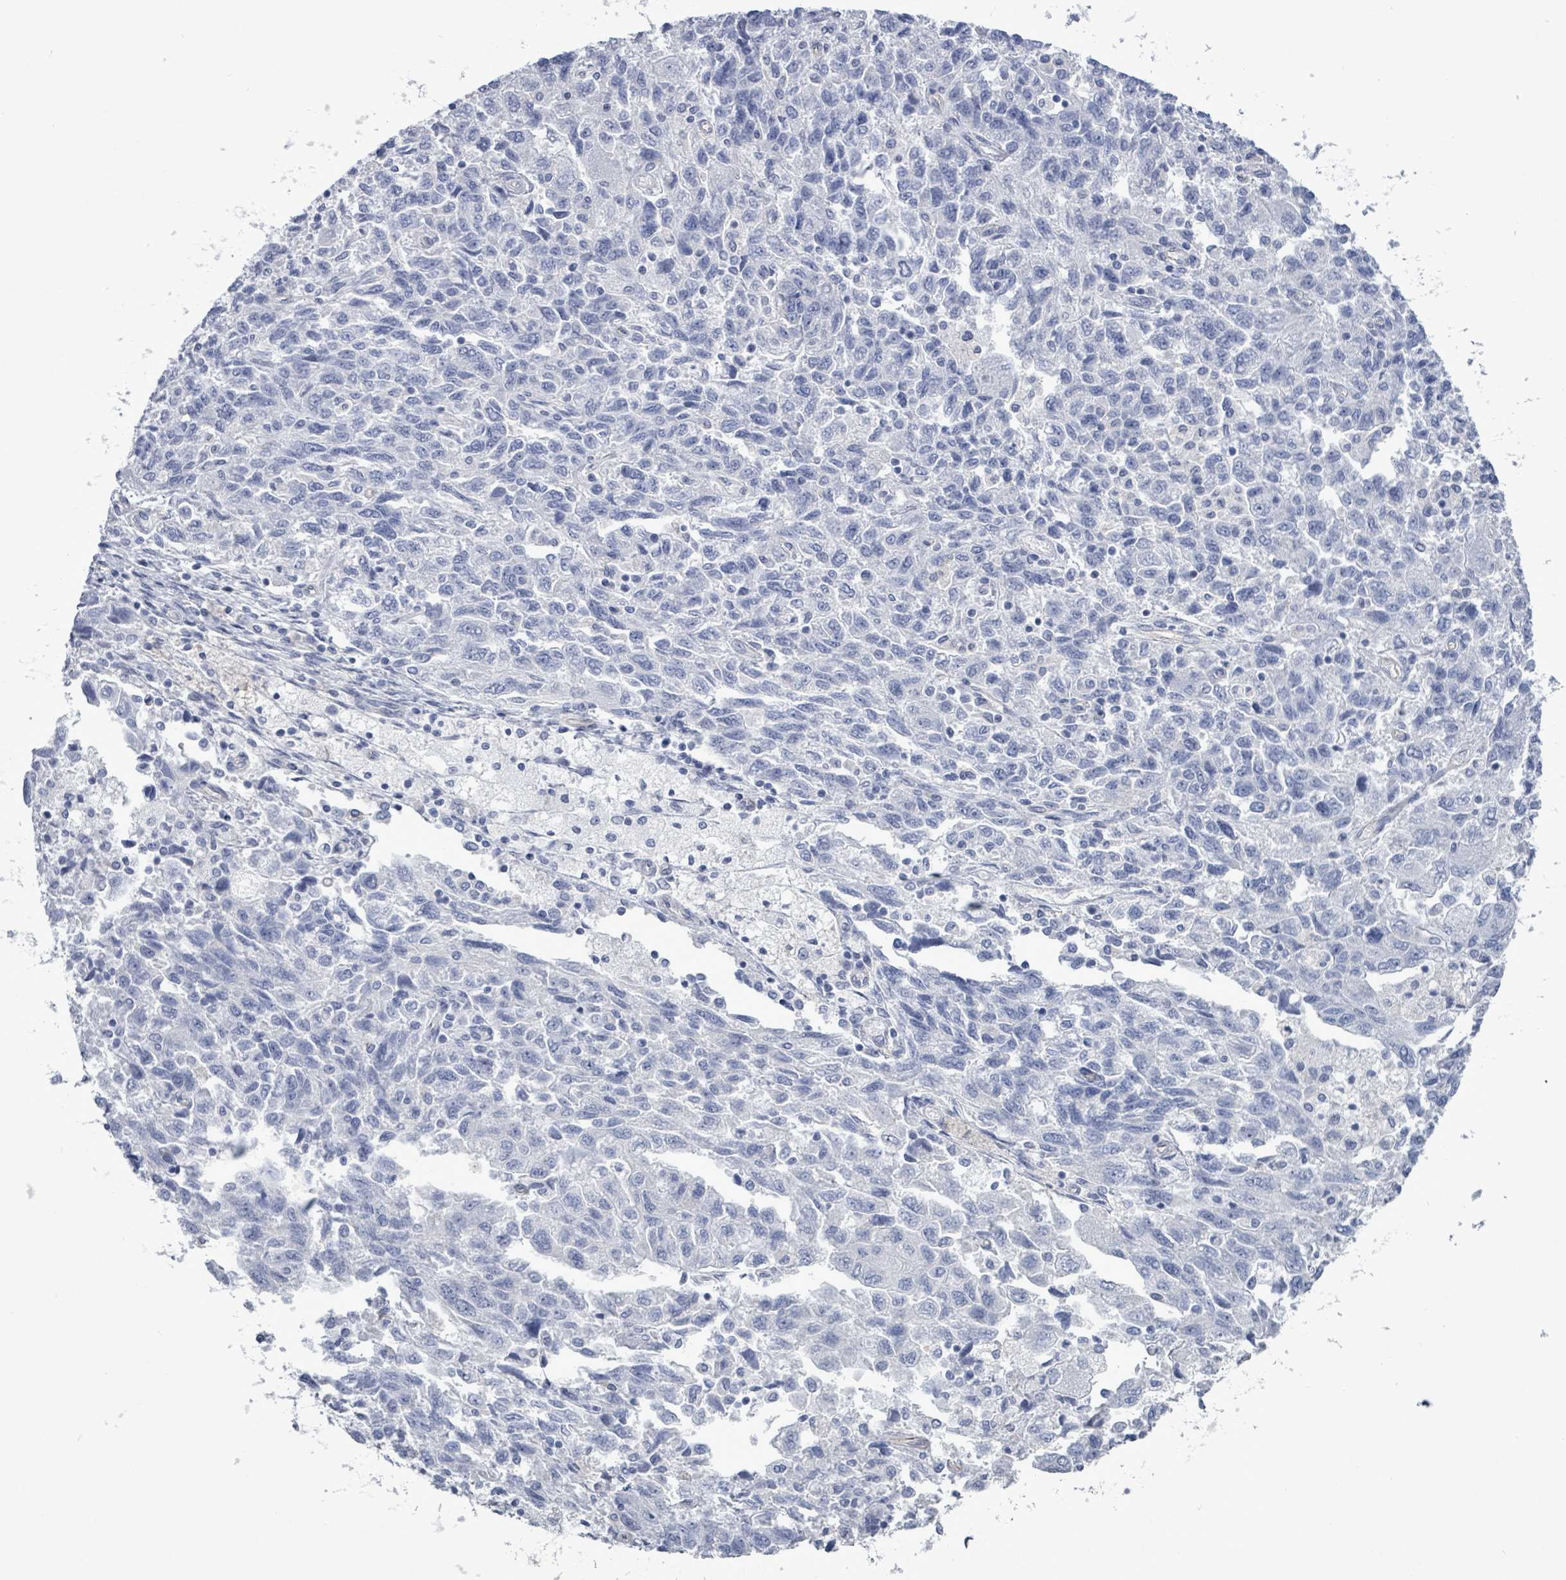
{"staining": {"intensity": "negative", "quantity": "none", "location": "none"}, "tissue": "ovarian cancer", "cell_type": "Tumor cells", "image_type": "cancer", "snomed": [{"axis": "morphology", "description": "Carcinoma, NOS"}, {"axis": "morphology", "description": "Cystadenocarcinoma, serous, NOS"}, {"axis": "topography", "description": "Ovary"}], "caption": "Protein analysis of carcinoma (ovarian) reveals no significant positivity in tumor cells.", "gene": "CT45A5", "patient": {"sex": "female", "age": 69}}